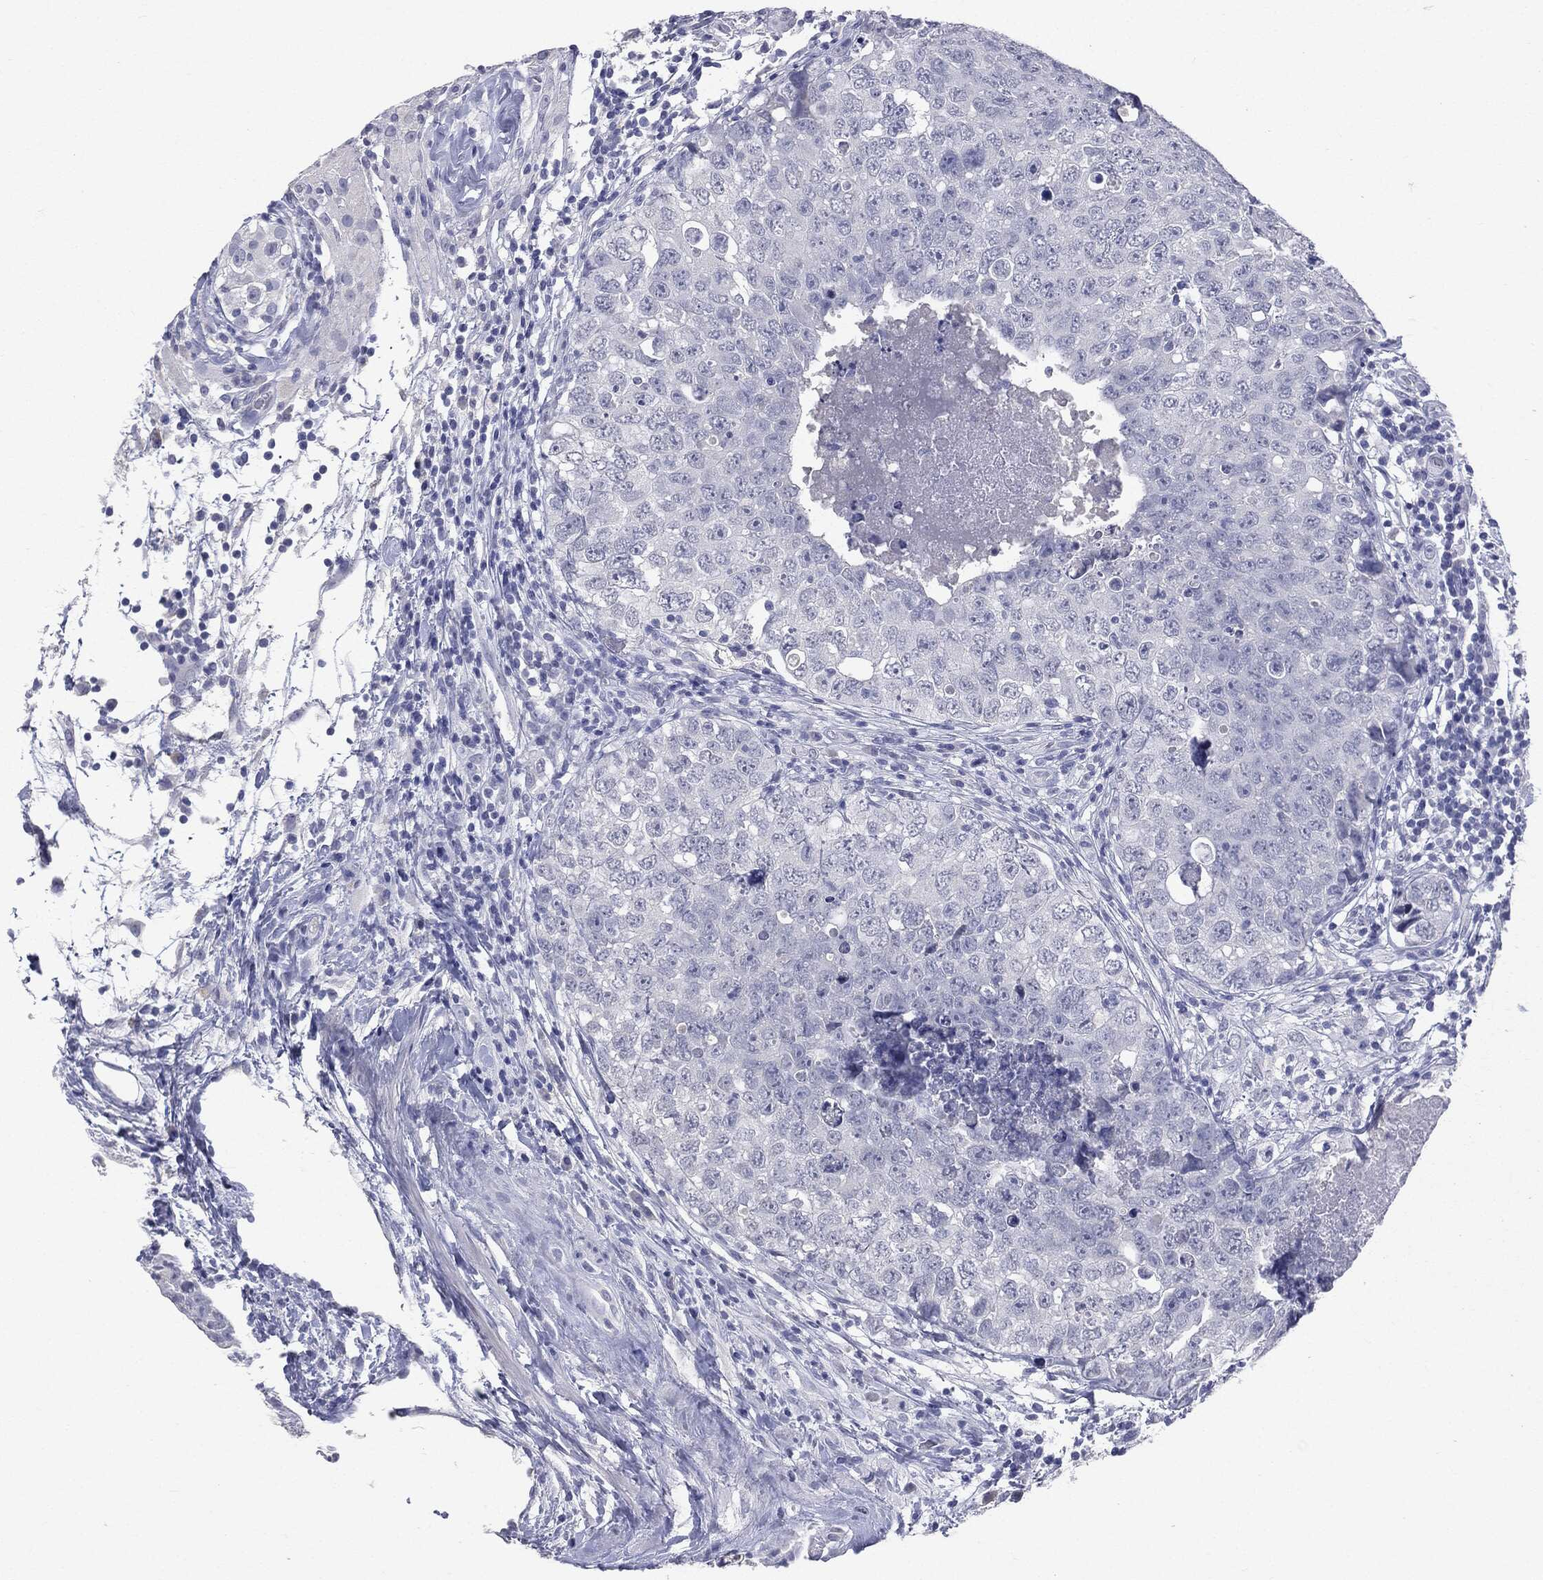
{"staining": {"intensity": "negative", "quantity": "none", "location": "none"}, "tissue": "testis cancer", "cell_type": "Tumor cells", "image_type": "cancer", "snomed": [{"axis": "morphology", "description": "Seminoma, NOS"}, {"axis": "topography", "description": "Testis"}], "caption": "Immunohistochemistry of human testis cancer (seminoma) demonstrates no positivity in tumor cells.", "gene": "TSHB", "patient": {"sex": "male", "age": 34}}